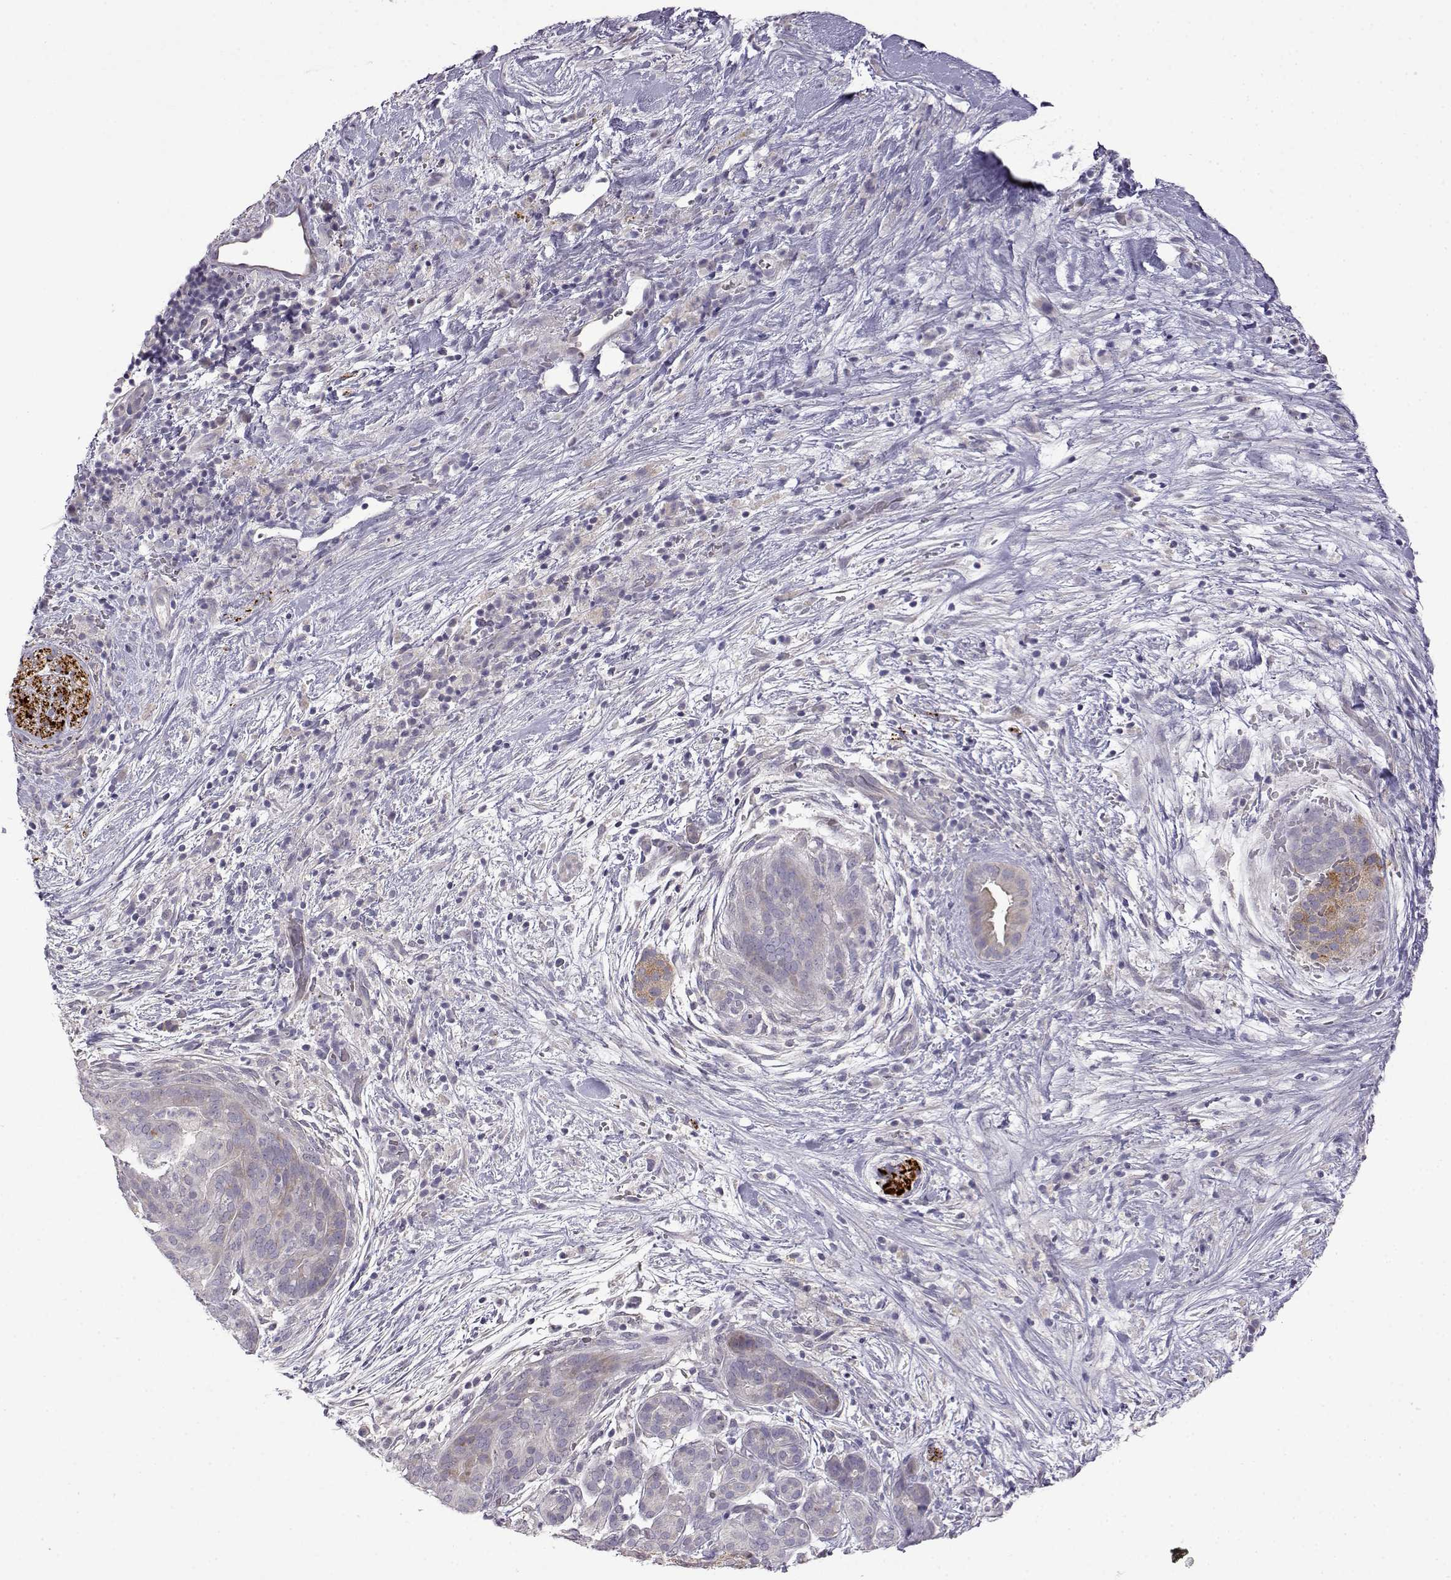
{"staining": {"intensity": "weak", "quantity": "<25%", "location": "cytoplasmic/membranous"}, "tissue": "pancreatic cancer", "cell_type": "Tumor cells", "image_type": "cancer", "snomed": [{"axis": "morphology", "description": "Adenocarcinoma, NOS"}, {"axis": "topography", "description": "Pancreas"}], "caption": "This is an immunohistochemistry (IHC) micrograph of pancreatic adenocarcinoma. There is no staining in tumor cells.", "gene": "VGF", "patient": {"sex": "male", "age": 44}}